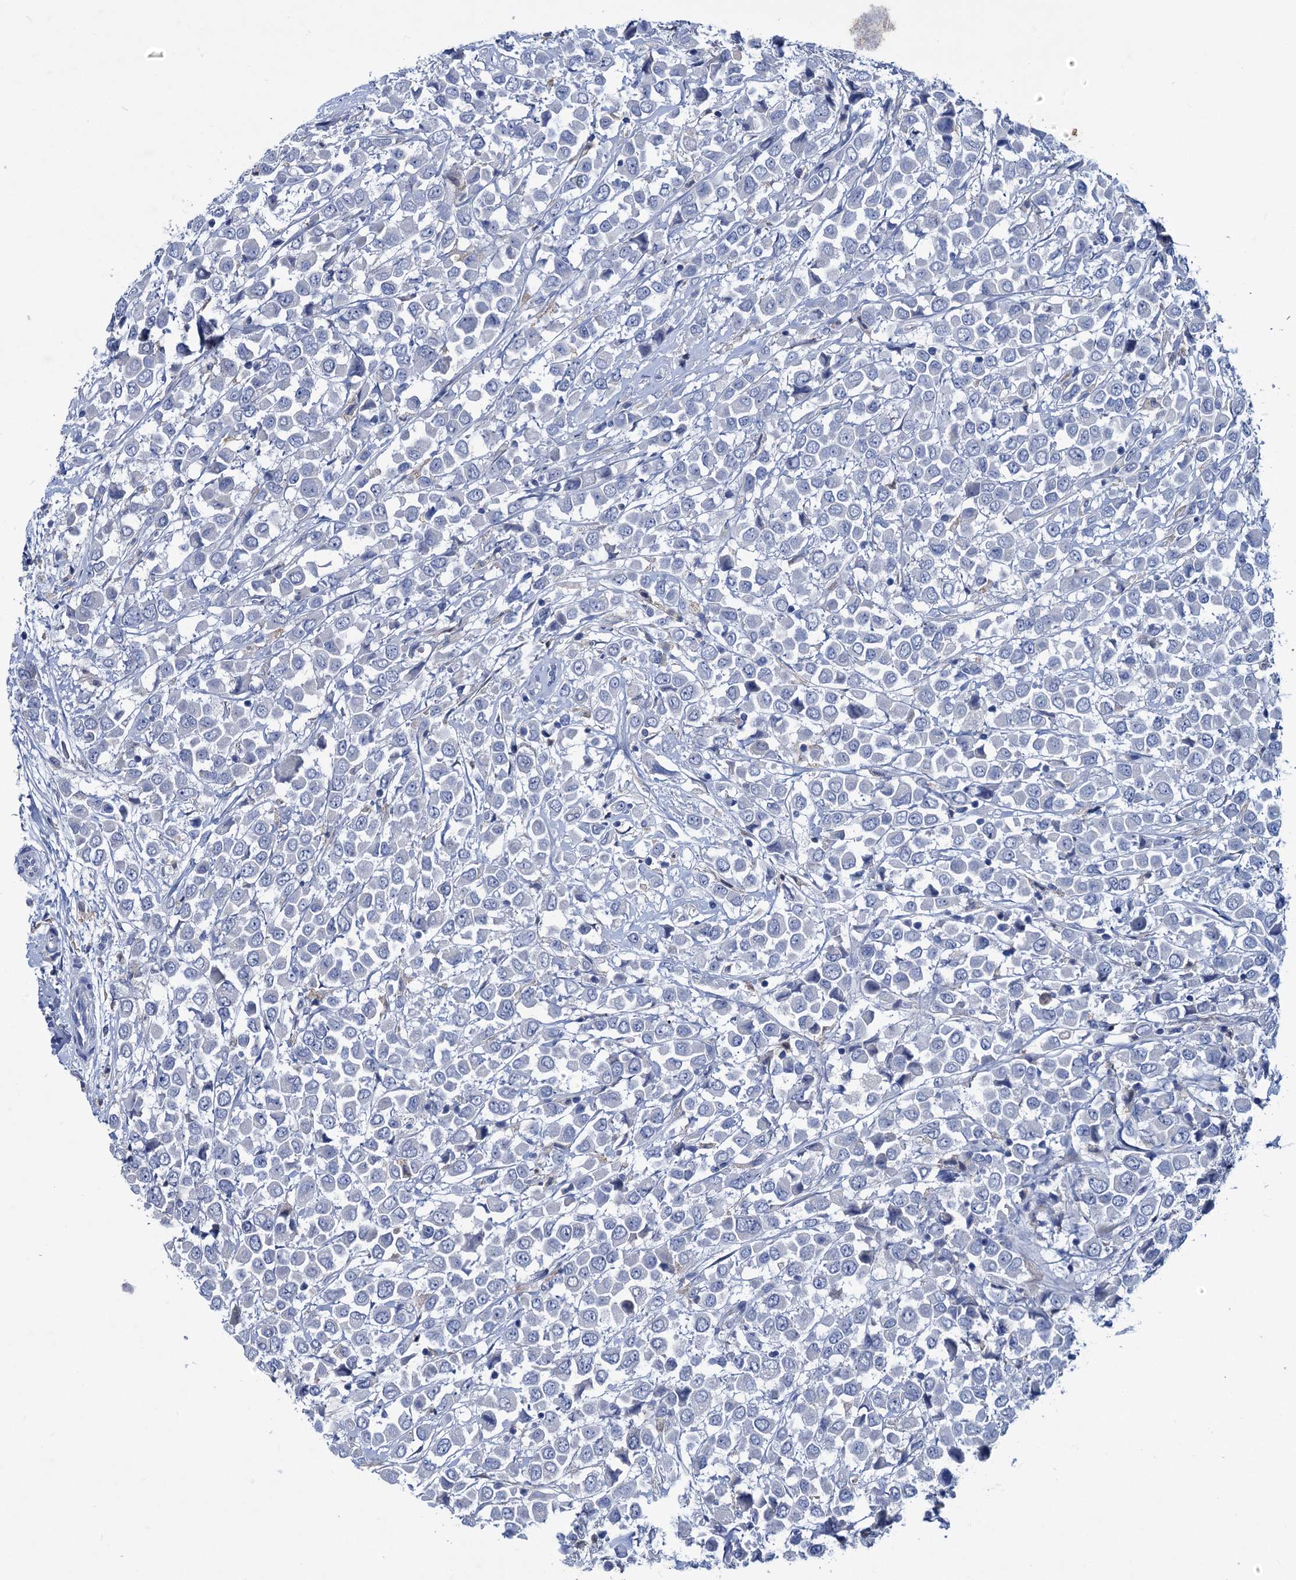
{"staining": {"intensity": "negative", "quantity": "none", "location": "none"}, "tissue": "breast cancer", "cell_type": "Tumor cells", "image_type": "cancer", "snomed": [{"axis": "morphology", "description": "Duct carcinoma"}, {"axis": "topography", "description": "Breast"}], "caption": "High power microscopy photomicrograph of an immunohistochemistry image of breast cancer, revealing no significant staining in tumor cells. (Brightfield microscopy of DAB immunohistochemistry (IHC) at high magnification).", "gene": "RTKN2", "patient": {"sex": "female", "age": 61}}